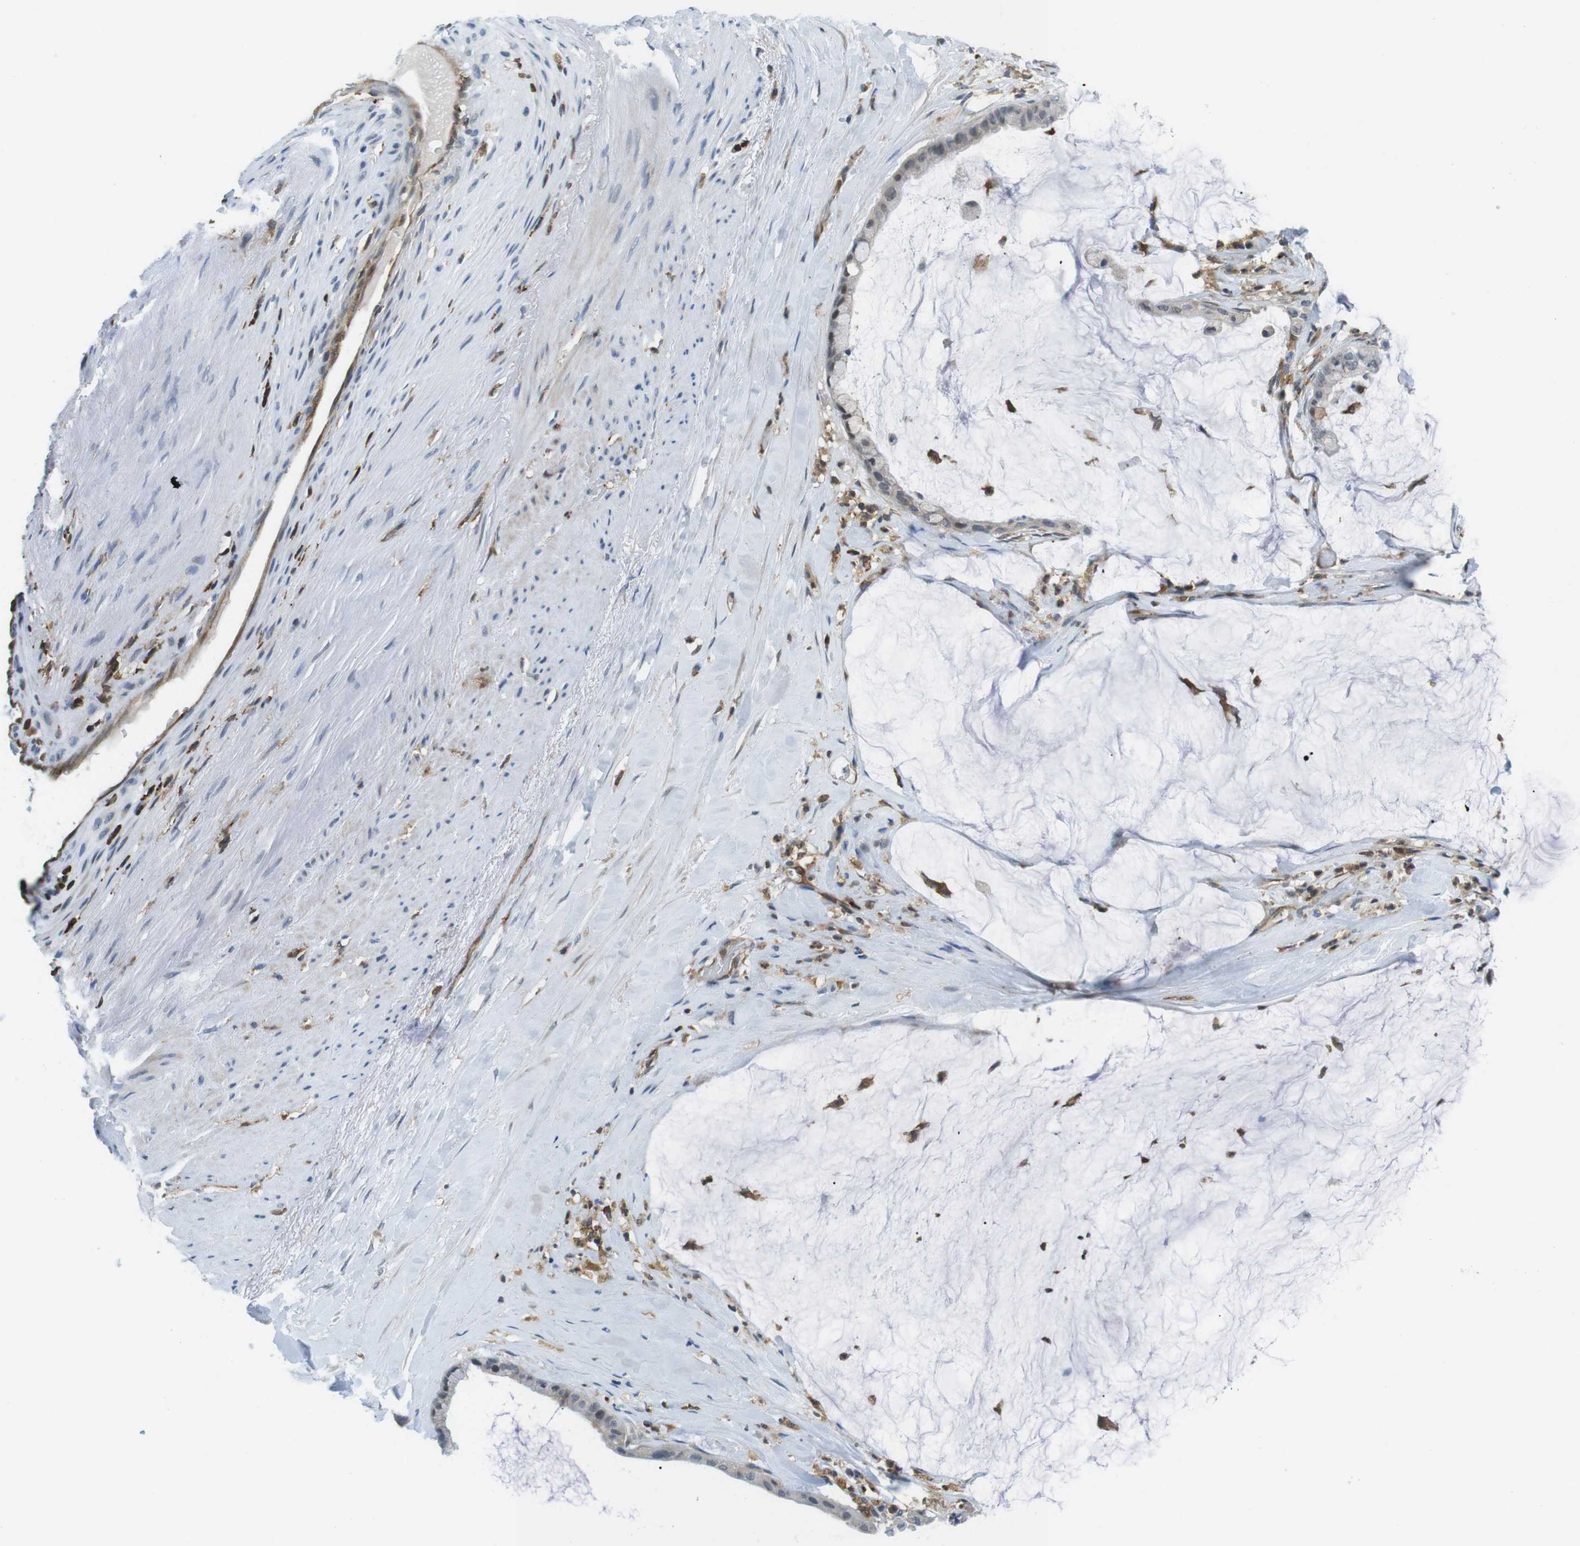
{"staining": {"intensity": "weak", "quantity": "<25%", "location": "nuclear"}, "tissue": "pancreatic cancer", "cell_type": "Tumor cells", "image_type": "cancer", "snomed": [{"axis": "morphology", "description": "Adenocarcinoma, NOS"}, {"axis": "topography", "description": "Pancreas"}], "caption": "IHC of pancreatic cancer (adenocarcinoma) displays no positivity in tumor cells.", "gene": "STK10", "patient": {"sex": "male", "age": 41}}